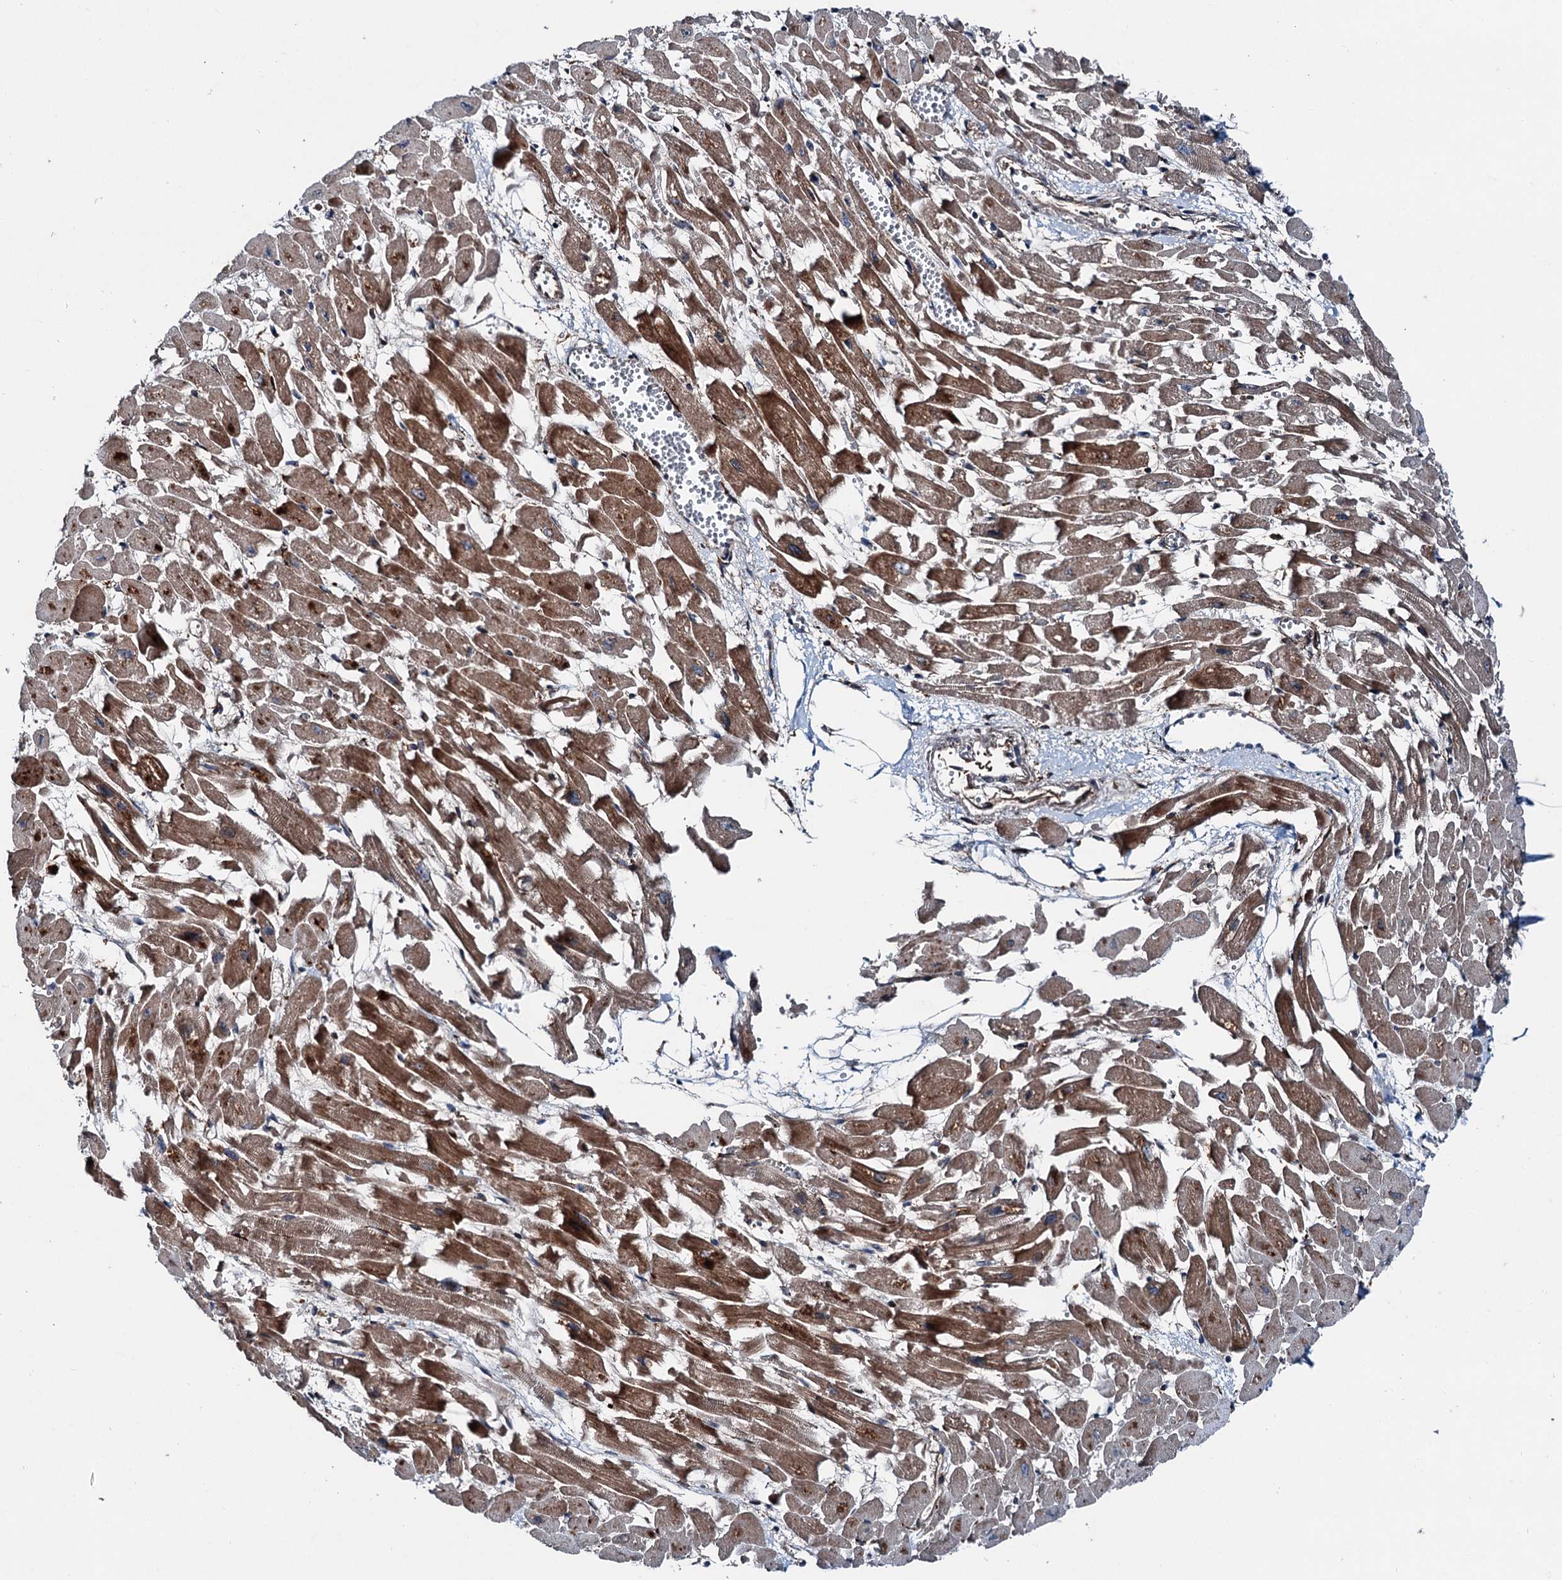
{"staining": {"intensity": "strong", "quantity": "25%-75%", "location": "cytoplasmic/membranous"}, "tissue": "heart muscle", "cell_type": "Cardiomyocytes", "image_type": "normal", "snomed": [{"axis": "morphology", "description": "Normal tissue, NOS"}, {"axis": "topography", "description": "Heart"}], "caption": "Cardiomyocytes display high levels of strong cytoplasmic/membranous staining in approximately 25%-75% of cells in benign heart muscle. The protein is shown in brown color, while the nuclei are stained blue.", "gene": "DDIAS", "patient": {"sex": "female", "age": 64}}